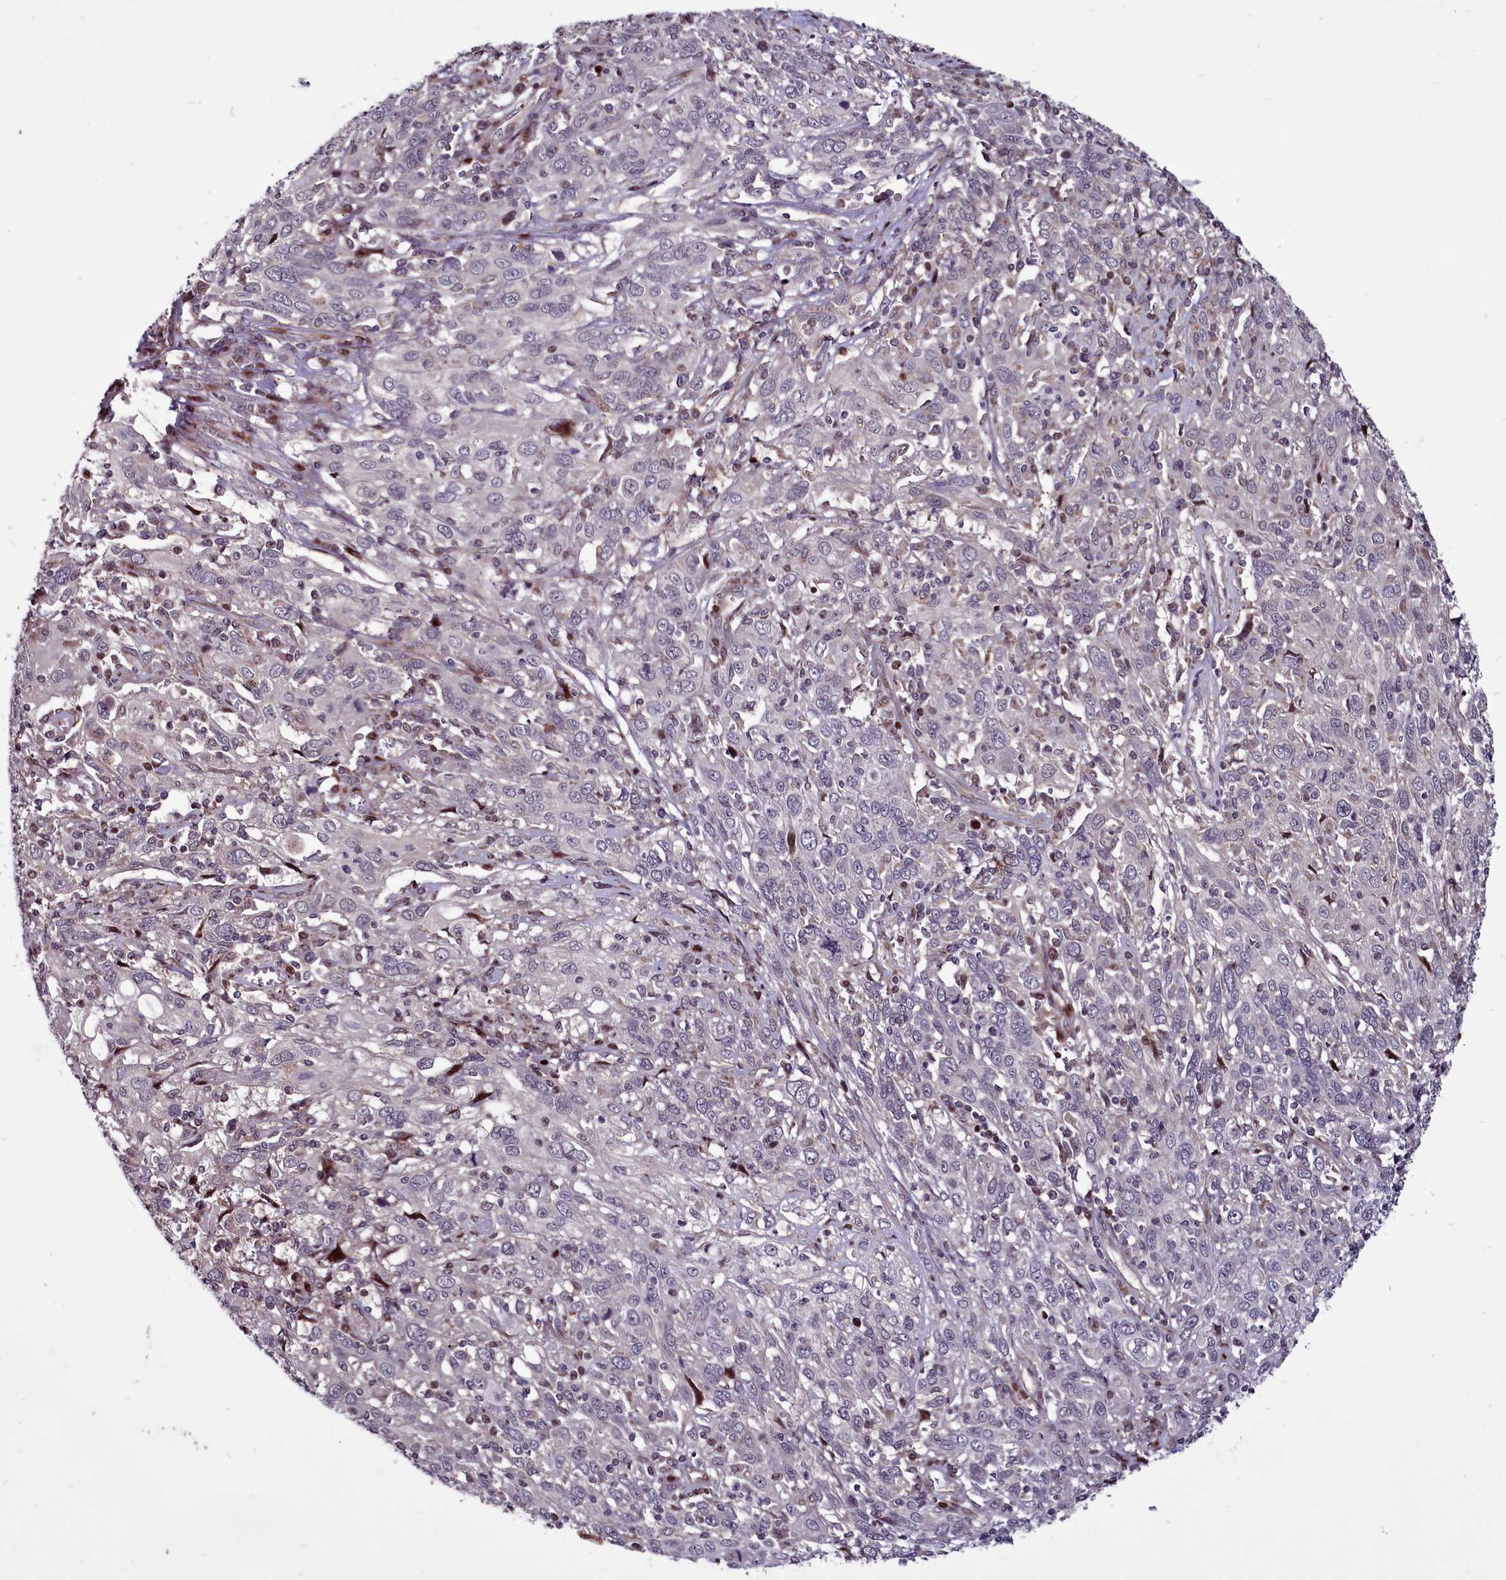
{"staining": {"intensity": "negative", "quantity": "none", "location": "none"}, "tissue": "cervical cancer", "cell_type": "Tumor cells", "image_type": "cancer", "snomed": [{"axis": "morphology", "description": "Squamous cell carcinoma, NOS"}, {"axis": "topography", "description": "Cervix"}], "caption": "Micrograph shows no significant protein staining in tumor cells of cervical cancer (squamous cell carcinoma).", "gene": "WBP11", "patient": {"sex": "female", "age": 46}}